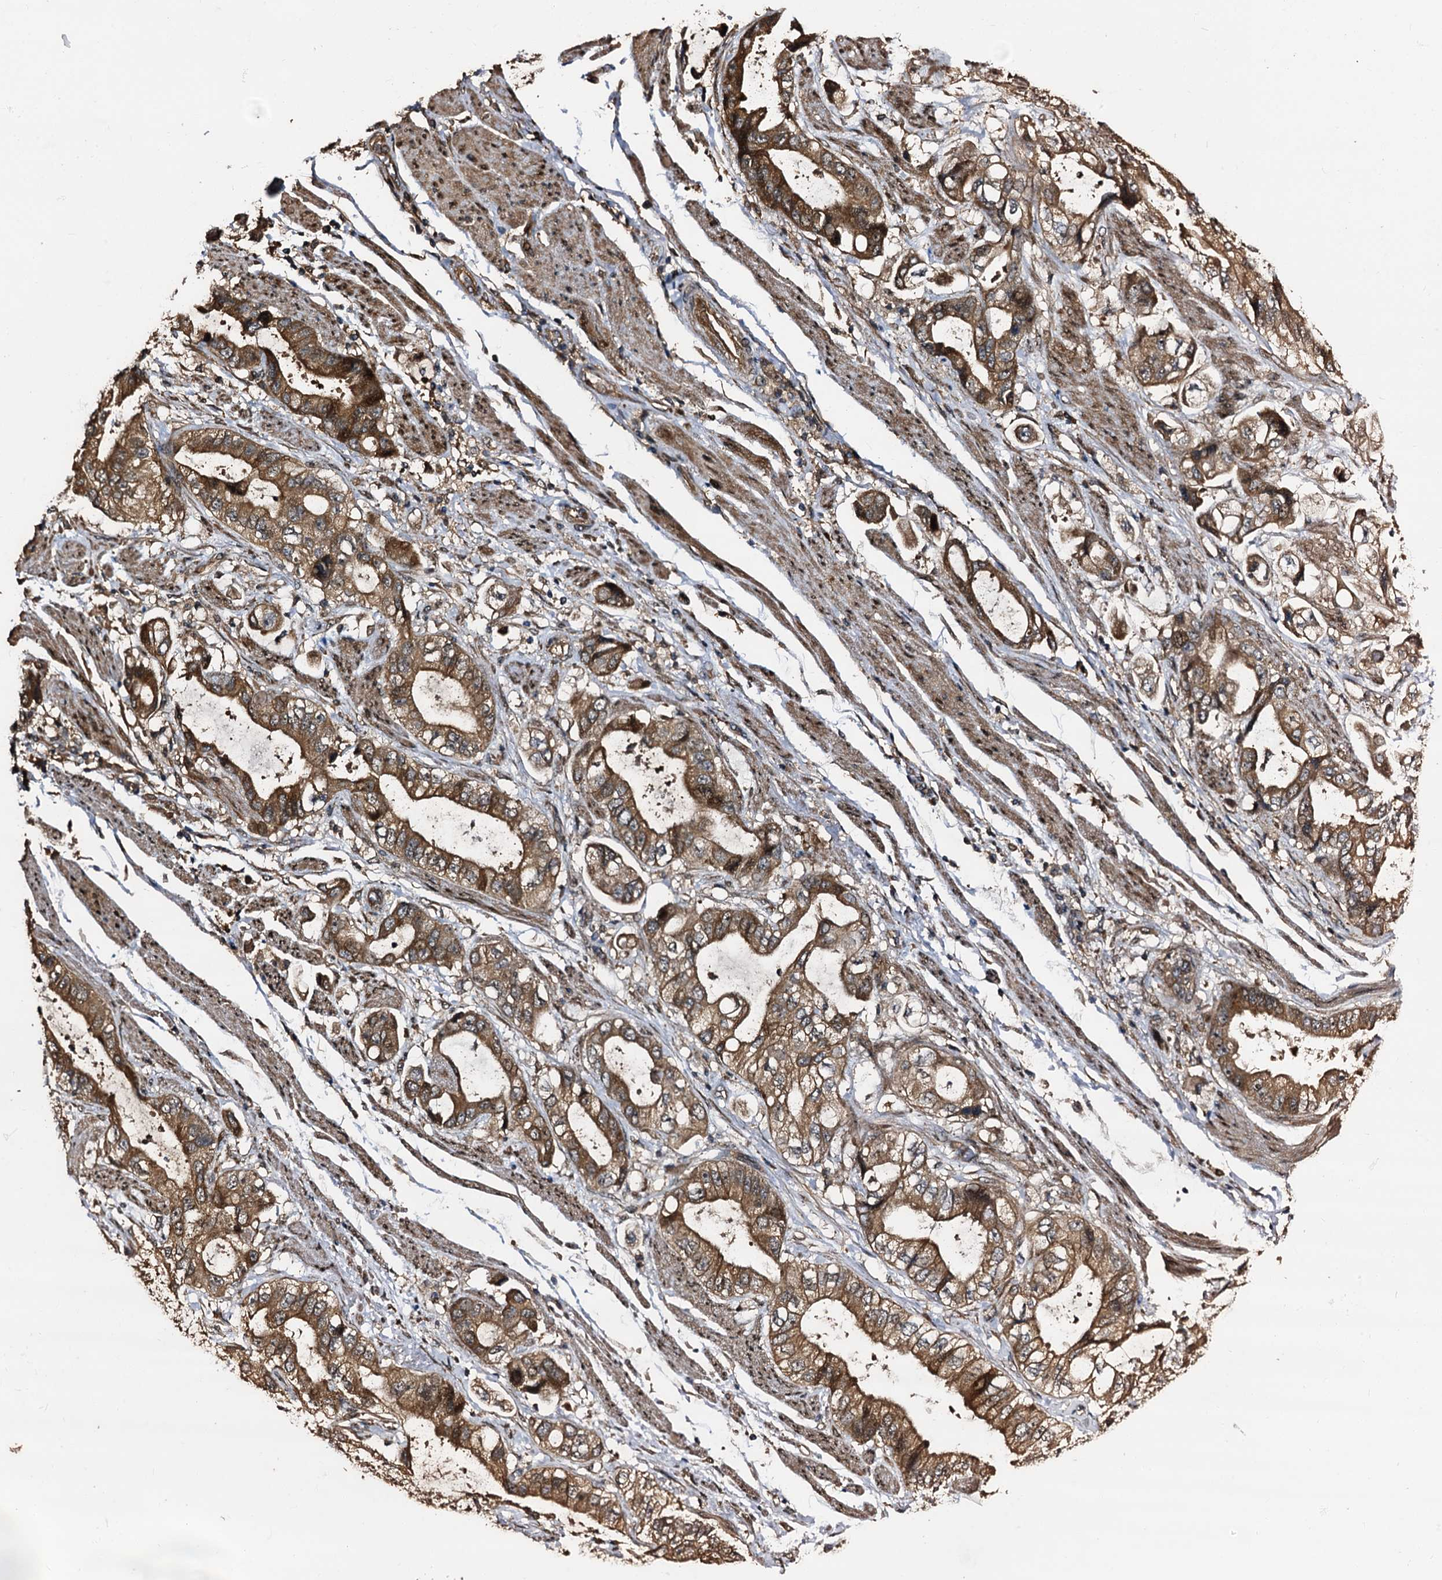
{"staining": {"intensity": "moderate", "quantity": ">75%", "location": "cytoplasmic/membranous"}, "tissue": "stomach cancer", "cell_type": "Tumor cells", "image_type": "cancer", "snomed": [{"axis": "morphology", "description": "Adenocarcinoma, NOS"}, {"axis": "topography", "description": "Stomach"}], "caption": "Stomach adenocarcinoma stained for a protein displays moderate cytoplasmic/membranous positivity in tumor cells.", "gene": "PEX5", "patient": {"sex": "male", "age": 62}}